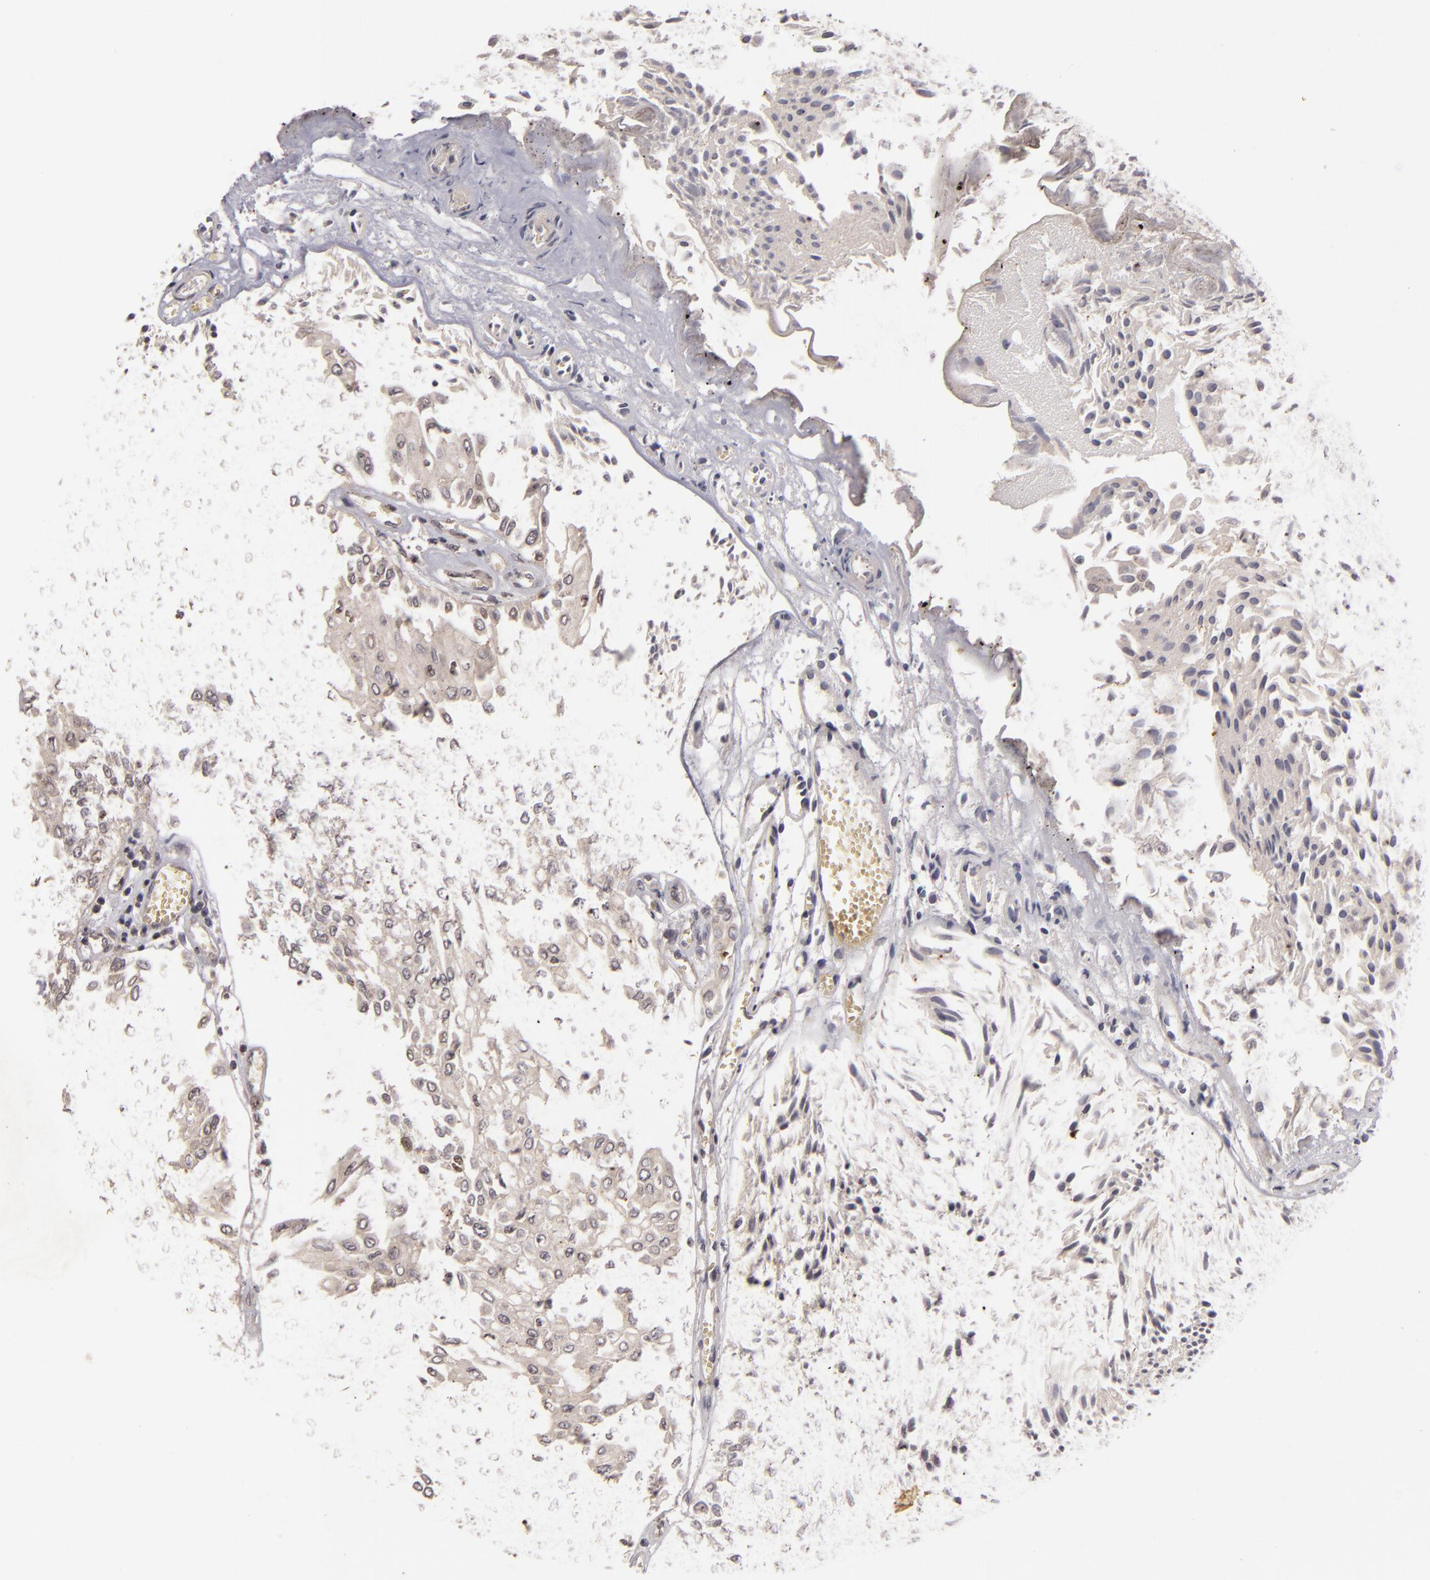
{"staining": {"intensity": "negative", "quantity": "none", "location": "none"}, "tissue": "urothelial cancer", "cell_type": "Tumor cells", "image_type": "cancer", "snomed": [{"axis": "morphology", "description": "Urothelial carcinoma, Low grade"}, {"axis": "topography", "description": "Urinary bladder"}], "caption": "Urothelial cancer stained for a protein using immunohistochemistry (IHC) reveals no expression tumor cells.", "gene": "DFFA", "patient": {"sex": "male", "age": 86}}